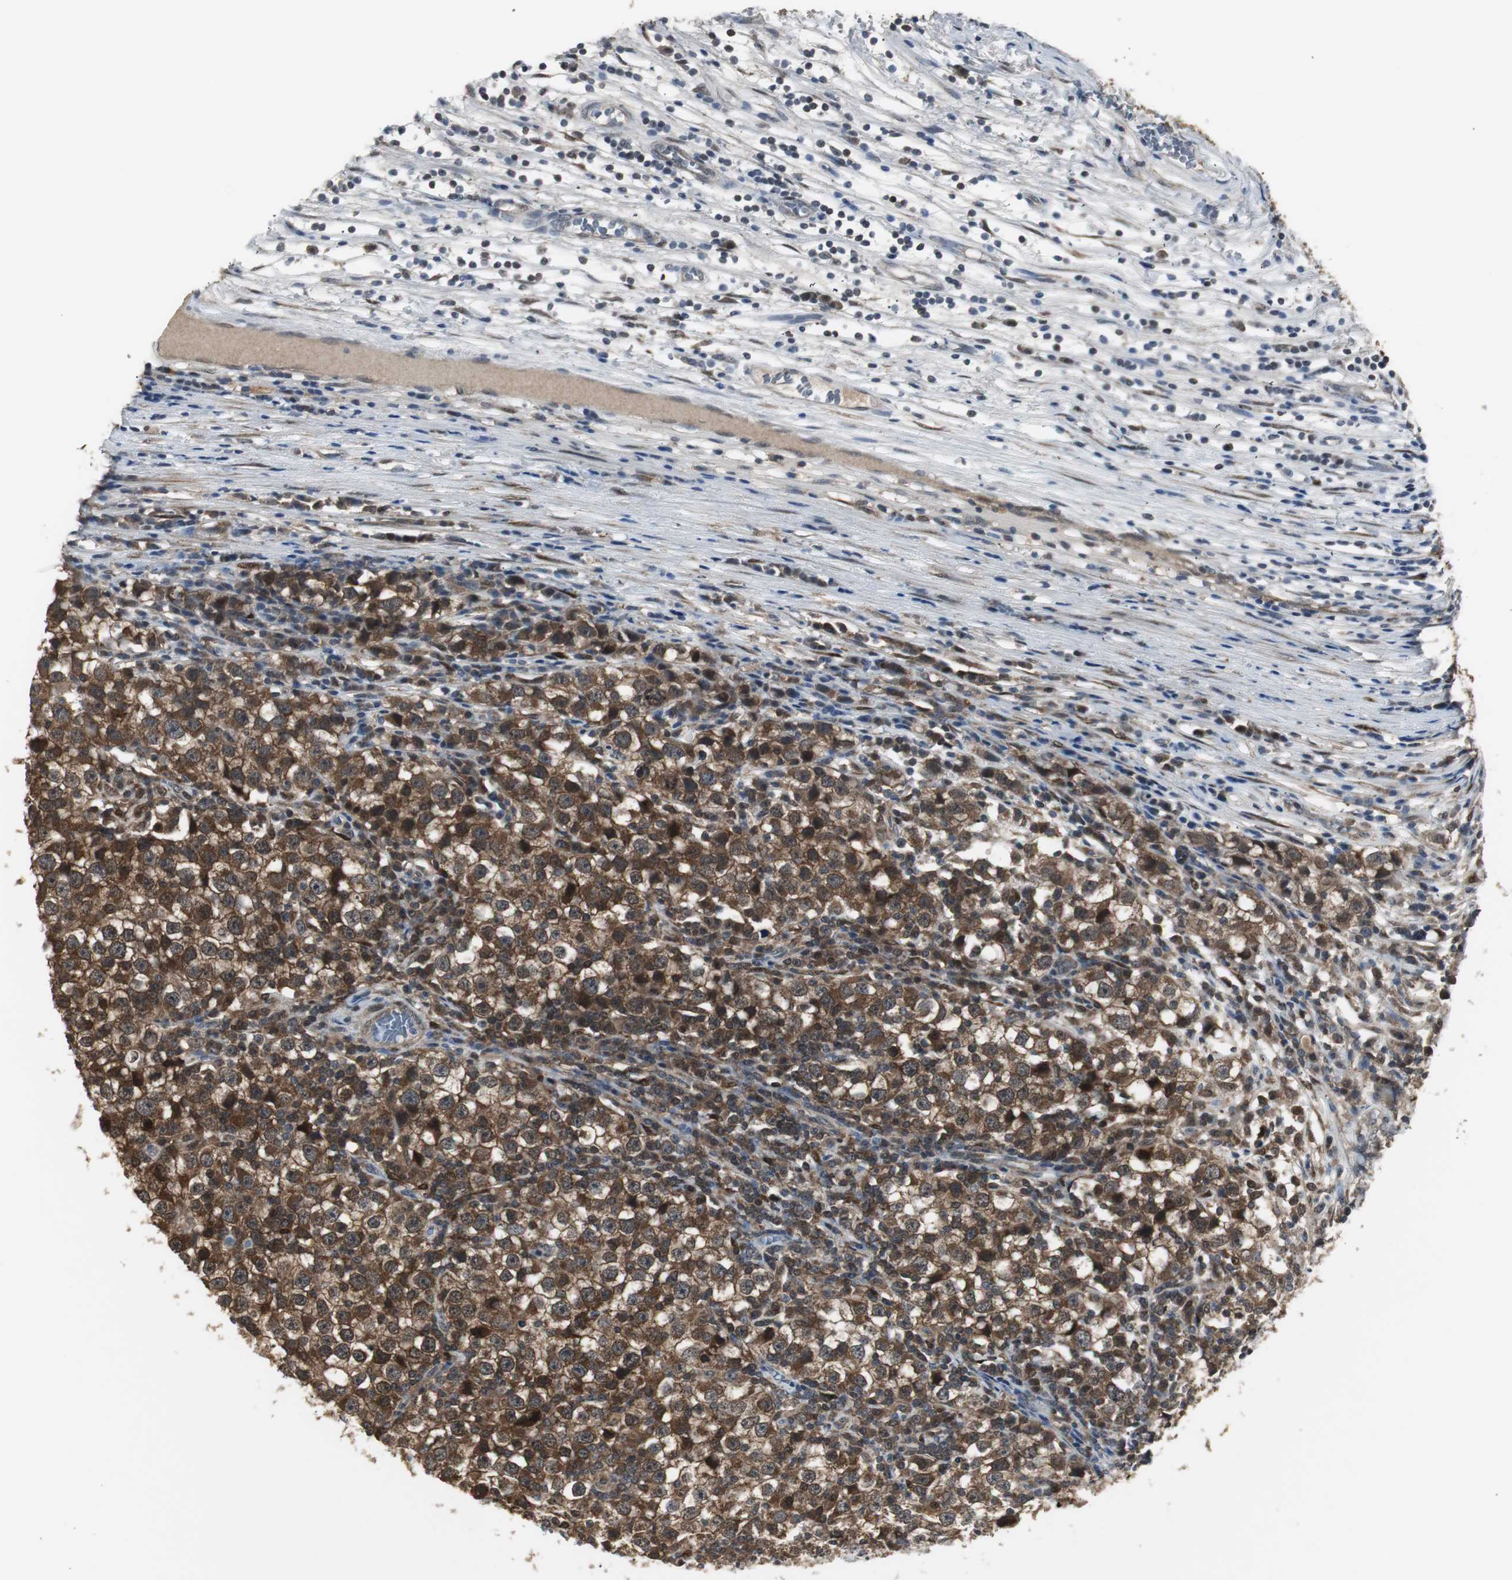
{"staining": {"intensity": "strong", "quantity": ">75%", "location": "cytoplasmic/membranous,nuclear"}, "tissue": "testis cancer", "cell_type": "Tumor cells", "image_type": "cancer", "snomed": [{"axis": "morphology", "description": "Seminoma, NOS"}, {"axis": "topography", "description": "Testis"}], "caption": "A high amount of strong cytoplasmic/membranous and nuclear staining is appreciated in approximately >75% of tumor cells in testis cancer (seminoma) tissue.", "gene": "PLIN3", "patient": {"sex": "male", "age": 65}}